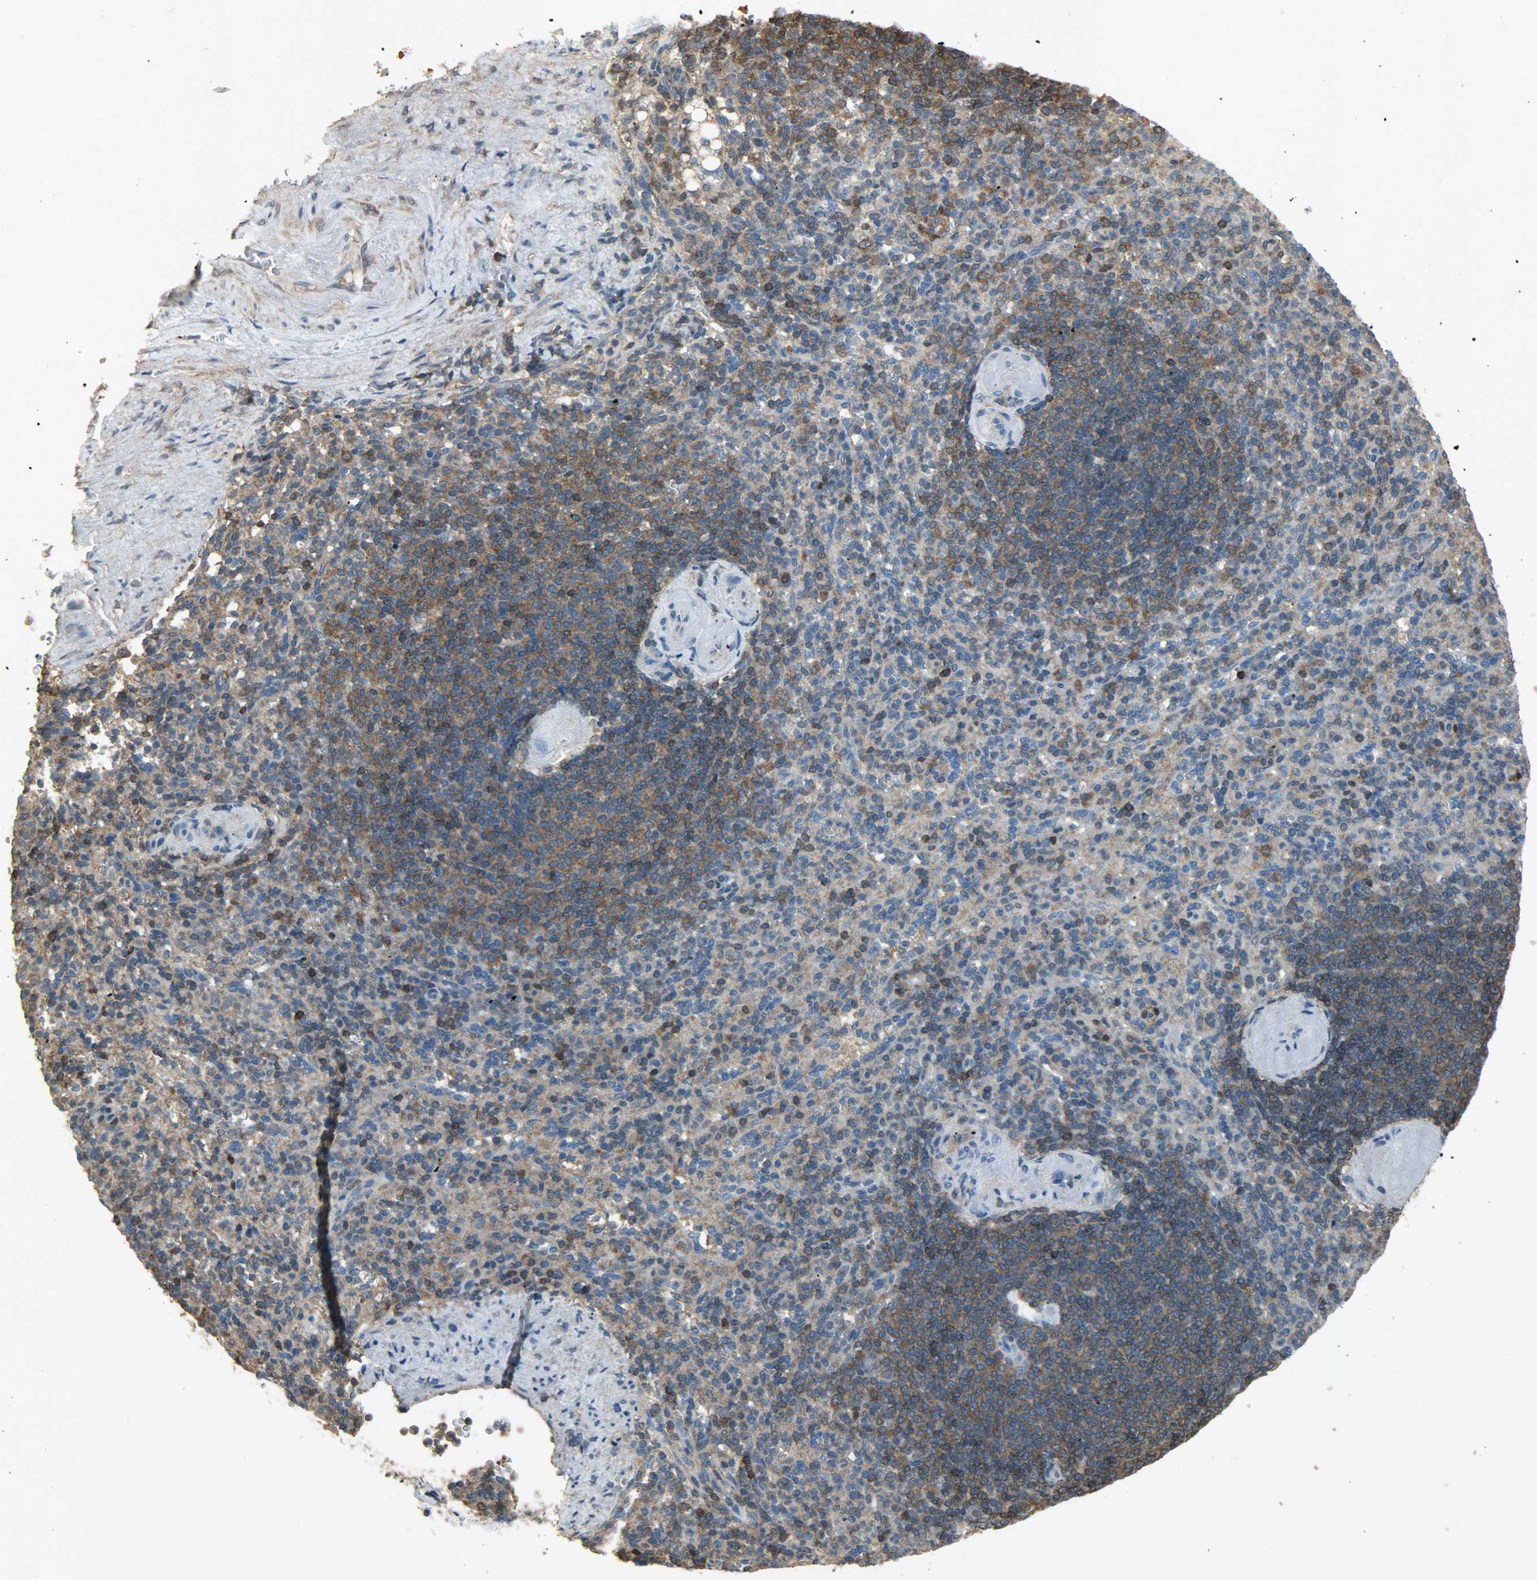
{"staining": {"intensity": "weak", "quantity": ">75%", "location": "cytoplasmic/membranous"}, "tissue": "spleen", "cell_type": "Cells in red pulp", "image_type": "normal", "snomed": [{"axis": "morphology", "description": "Normal tissue, NOS"}, {"axis": "topography", "description": "Spleen"}], "caption": "Spleen was stained to show a protein in brown. There is low levels of weak cytoplasmic/membranous staining in about >75% of cells in red pulp. The protein is shown in brown color, while the nuclei are stained blue.", "gene": "LDHB", "patient": {"sex": "female", "age": 74}}